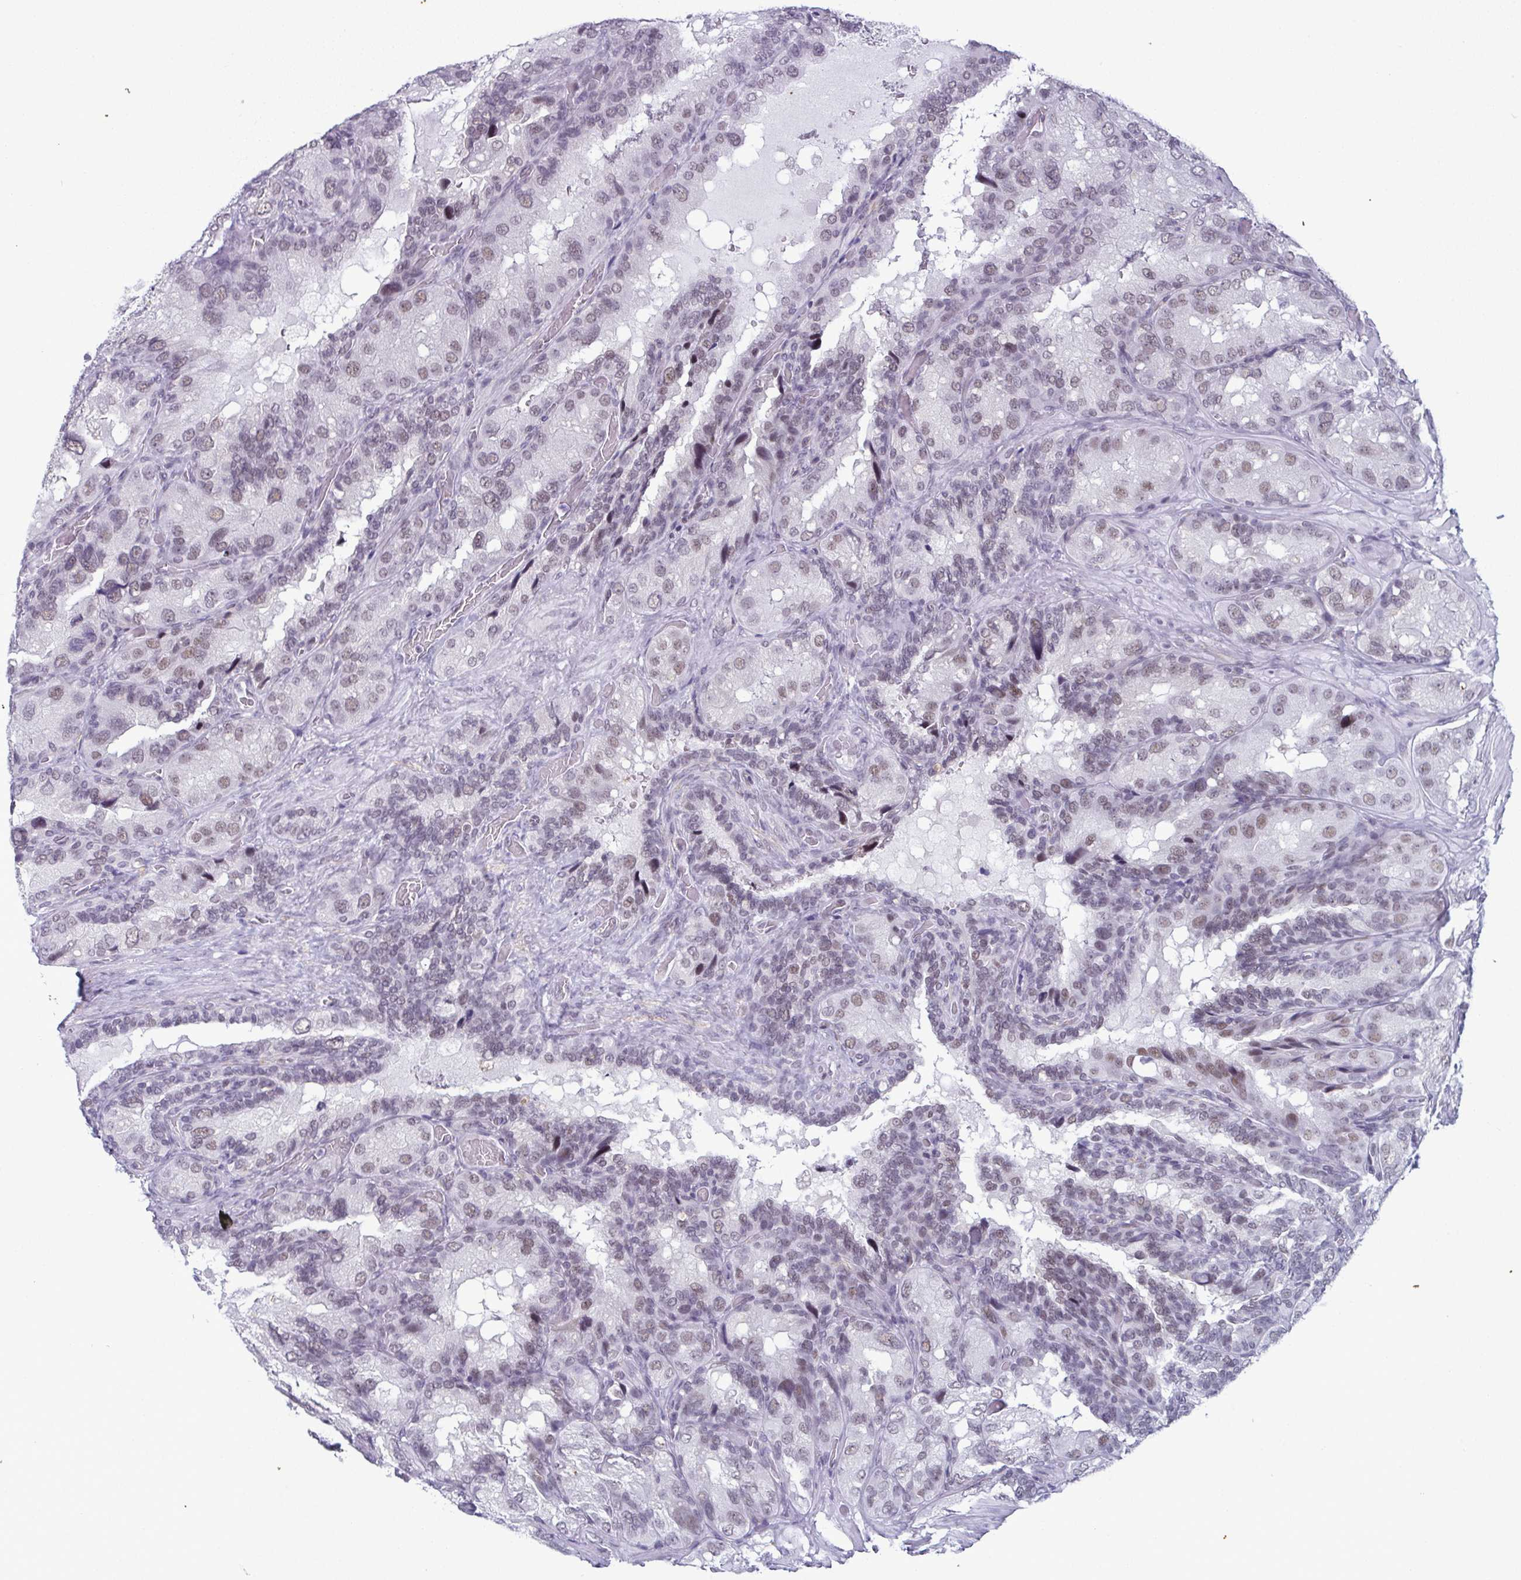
{"staining": {"intensity": "moderate", "quantity": "25%-75%", "location": "nuclear"}, "tissue": "seminal vesicle", "cell_type": "Glandular cells", "image_type": "normal", "snomed": [{"axis": "morphology", "description": "Normal tissue, NOS"}, {"axis": "topography", "description": "Seminal veicle"}], "caption": "Unremarkable seminal vesicle was stained to show a protein in brown. There is medium levels of moderate nuclear positivity in approximately 25%-75% of glandular cells. Immunohistochemistry (ihc) stains the protein of interest in brown and the nuclei are stained blue.", "gene": "RBM7", "patient": {"sex": "male", "age": 60}}